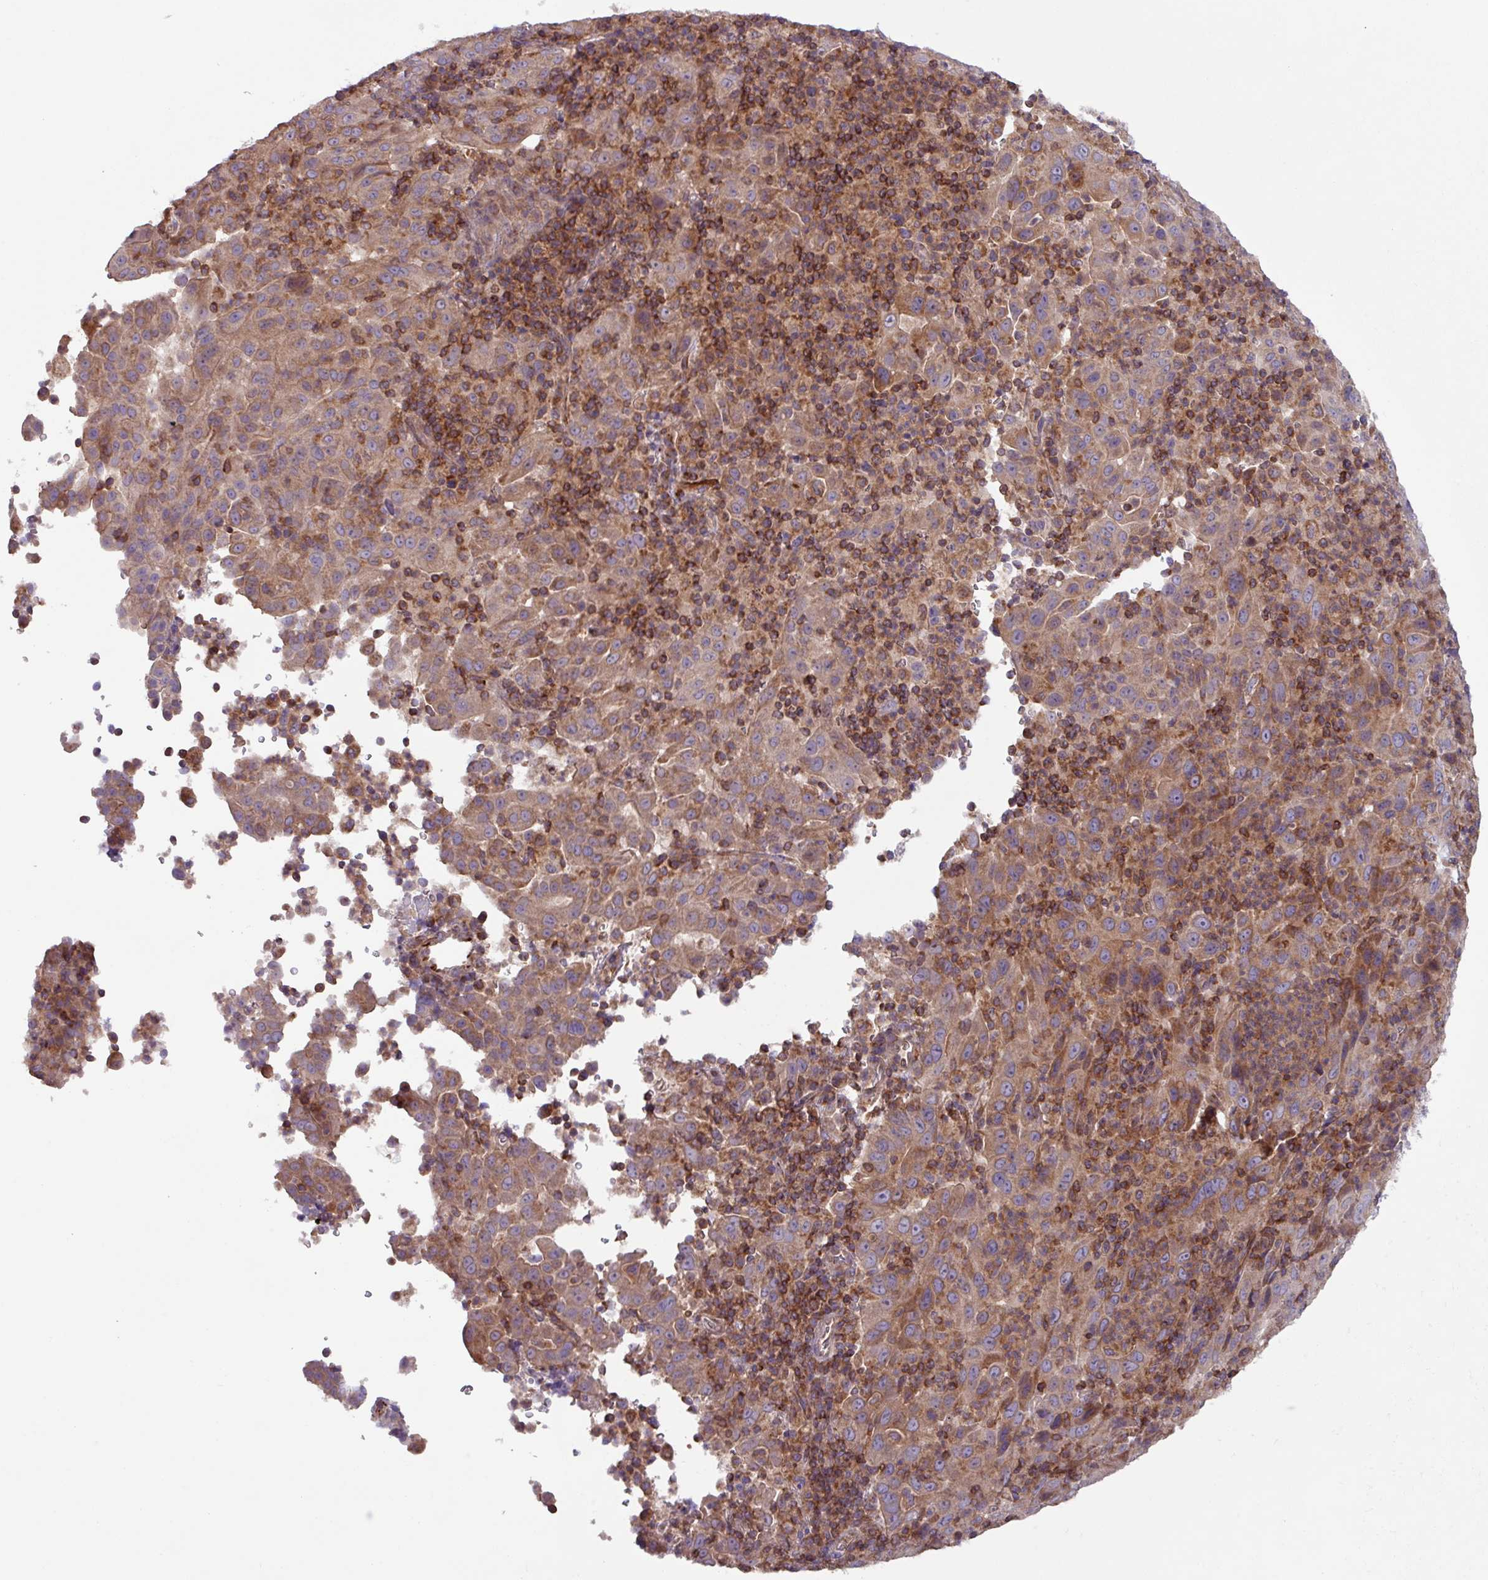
{"staining": {"intensity": "moderate", "quantity": ">75%", "location": "cytoplasmic/membranous"}, "tissue": "pancreatic cancer", "cell_type": "Tumor cells", "image_type": "cancer", "snomed": [{"axis": "morphology", "description": "Adenocarcinoma, NOS"}, {"axis": "topography", "description": "Pancreas"}], "caption": "A medium amount of moderate cytoplasmic/membranous positivity is appreciated in approximately >75% of tumor cells in pancreatic adenocarcinoma tissue.", "gene": "PLEKHD1", "patient": {"sex": "male", "age": 63}}